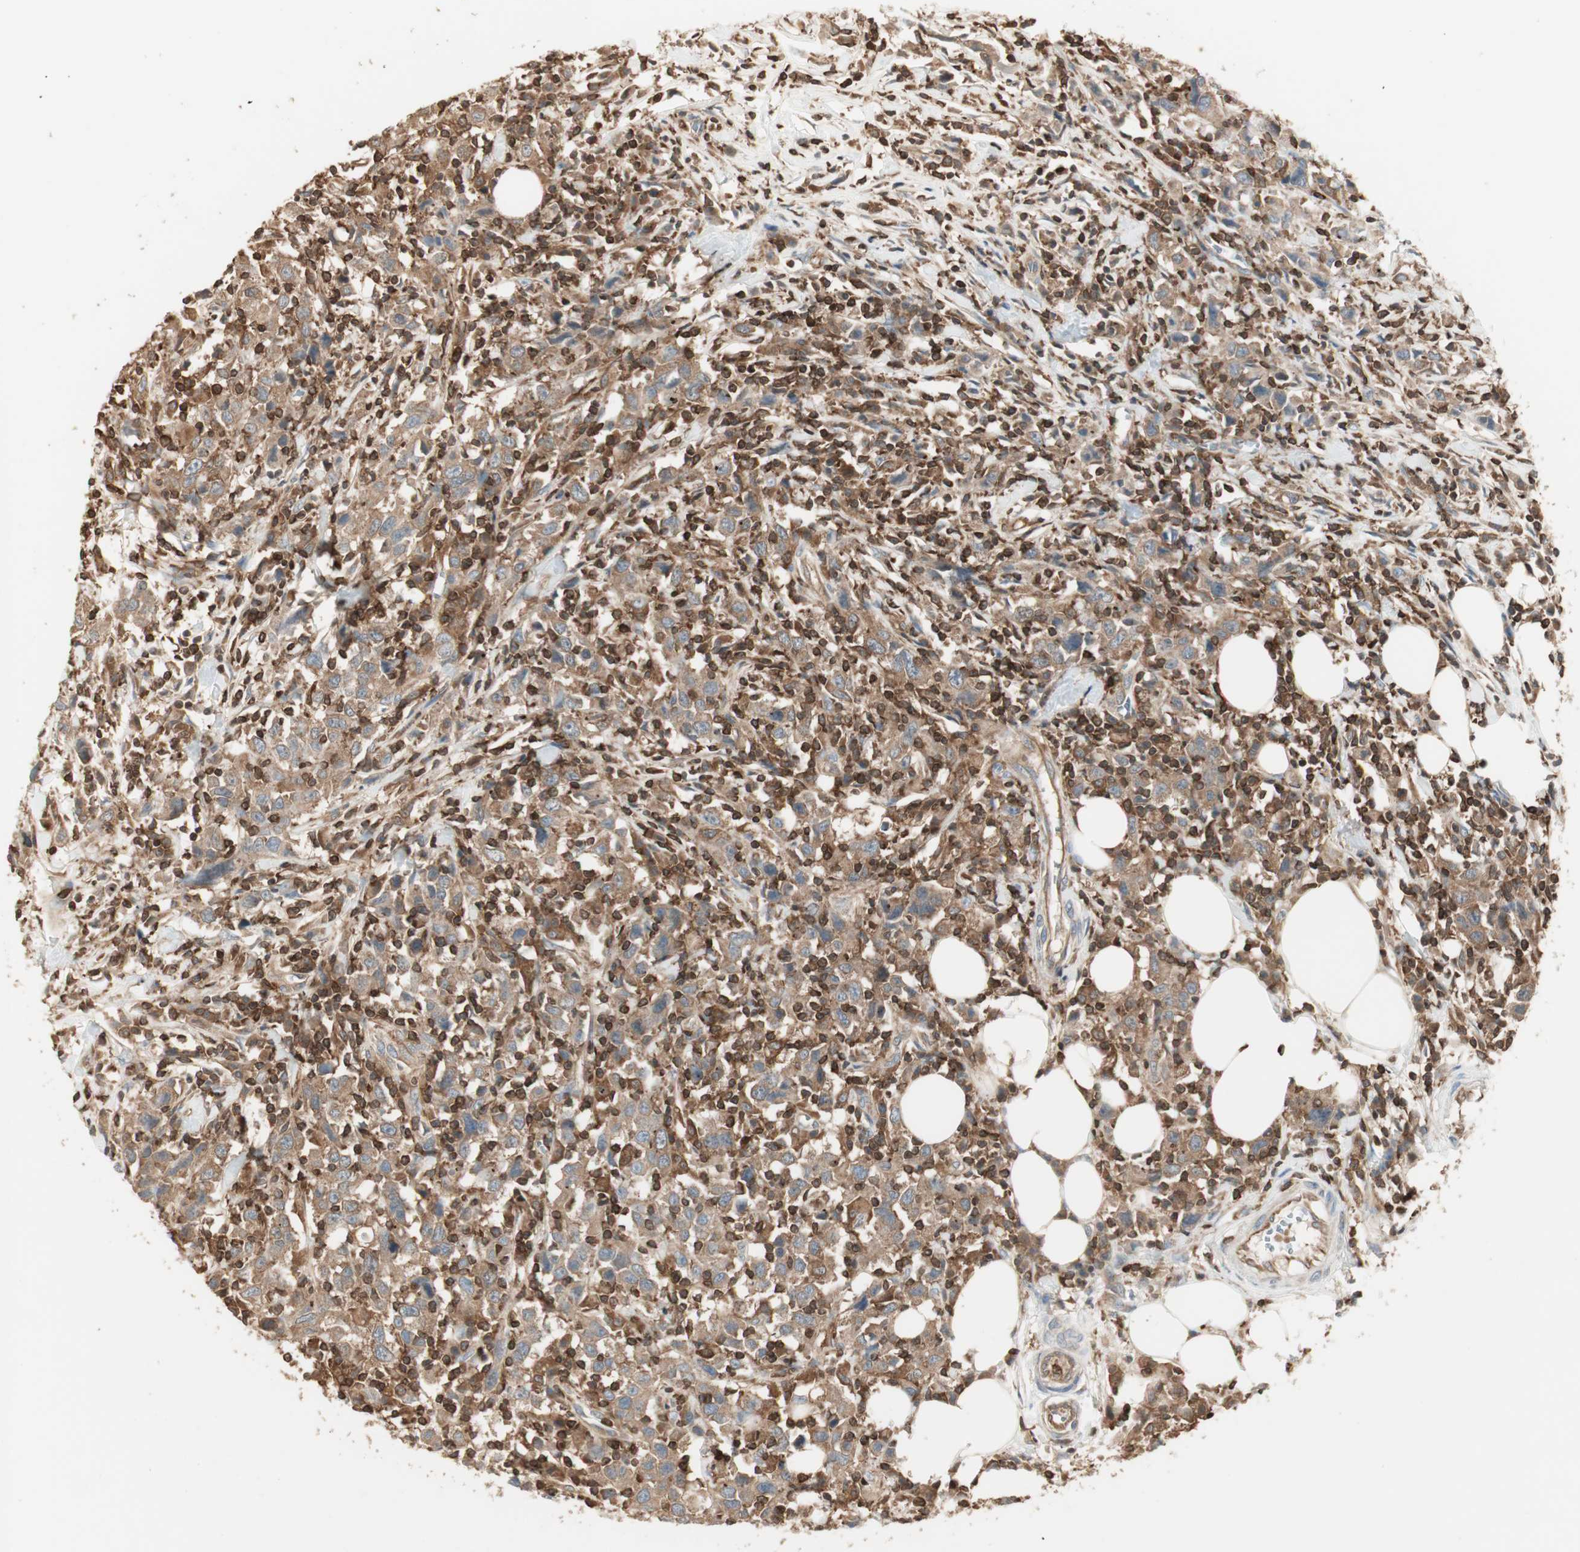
{"staining": {"intensity": "weak", "quantity": ">75%", "location": "cytoplasmic/membranous"}, "tissue": "urothelial cancer", "cell_type": "Tumor cells", "image_type": "cancer", "snomed": [{"axis": "morphology", "description": "Urothelial carcinoma, High grade"}, {"axis": "topography", "description": "Urinary bladder"}], "caption": "Brown immunohistochemical staining in urothelial carcinoma (high-grade) displays weak cytoplasmic/membranous positivity in approximately >75% of tumor cells. (DAB IHC with brightfield microscopy, high magnification).", "gene": "CRLF3", "patient": {"sex": "male", "age": 61}}